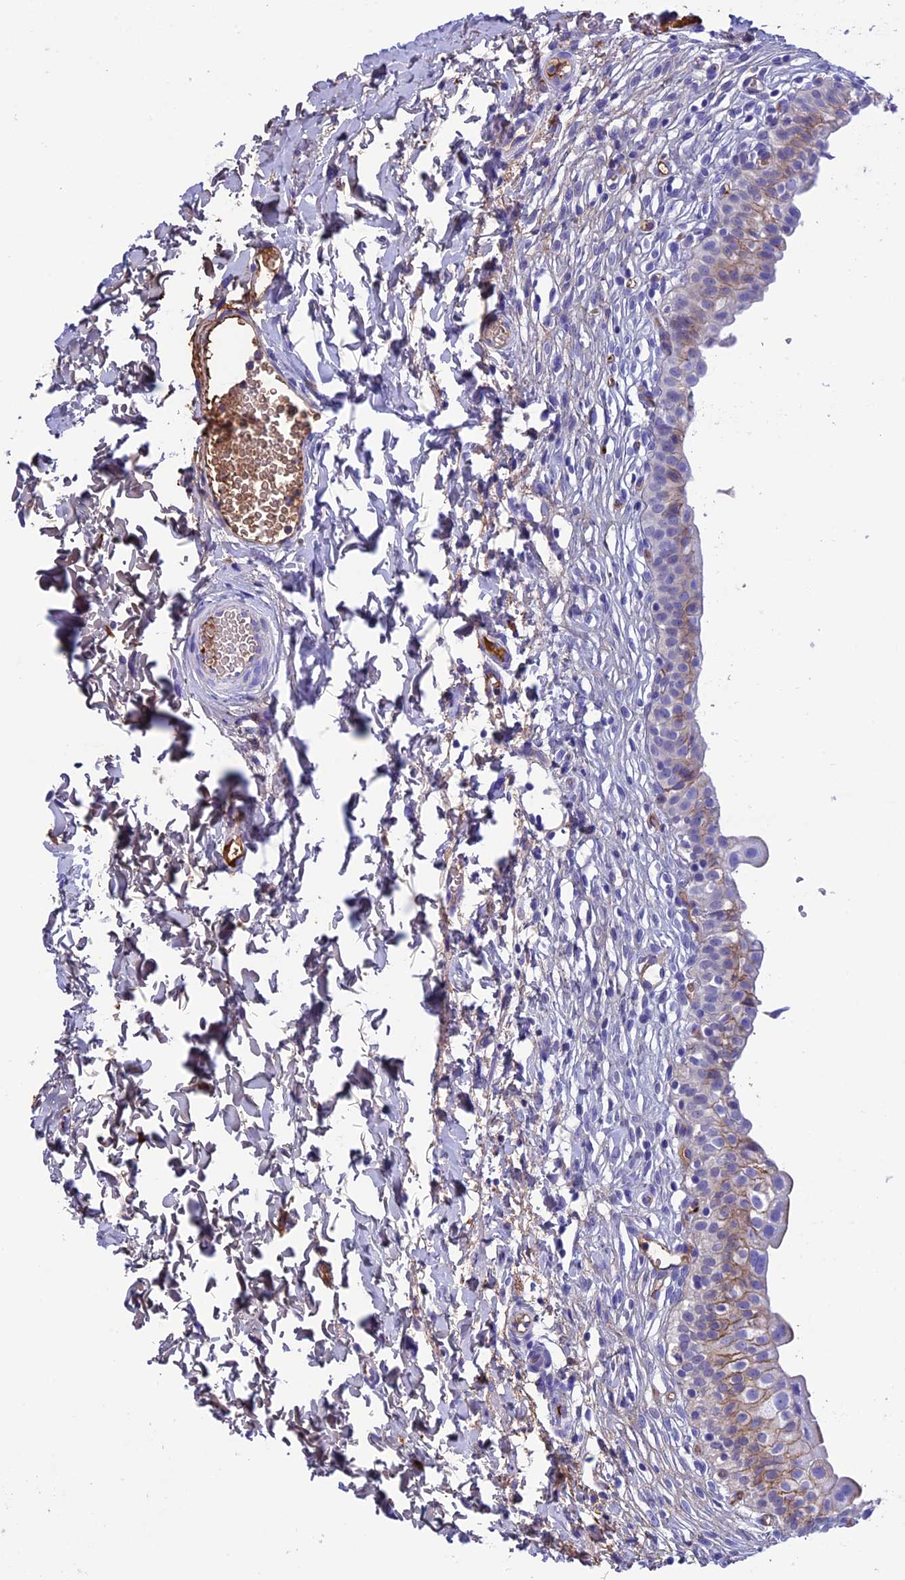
{"staining": {"intensity": "moderate", "quantity": "<25%", "location": "cytoplasmic/membranous"}, "tissue": "urinary bladder", "cell_type": "Urothelial cells", "image_type": "normal", "snomed": [{"axis": "morphology", "description": "Normal tissue, NOS"}, {"axis": "topography", "description": "Urinary bladder"}], "caption": "The histopathology image demonstrates staining of benign urinary bladder, revealing moderate cytoplasmic/membranous protein expression (brown color) within urothelial cells.", "gene": "IGSF6", "patient": {"sex": "male", "age": 55}}